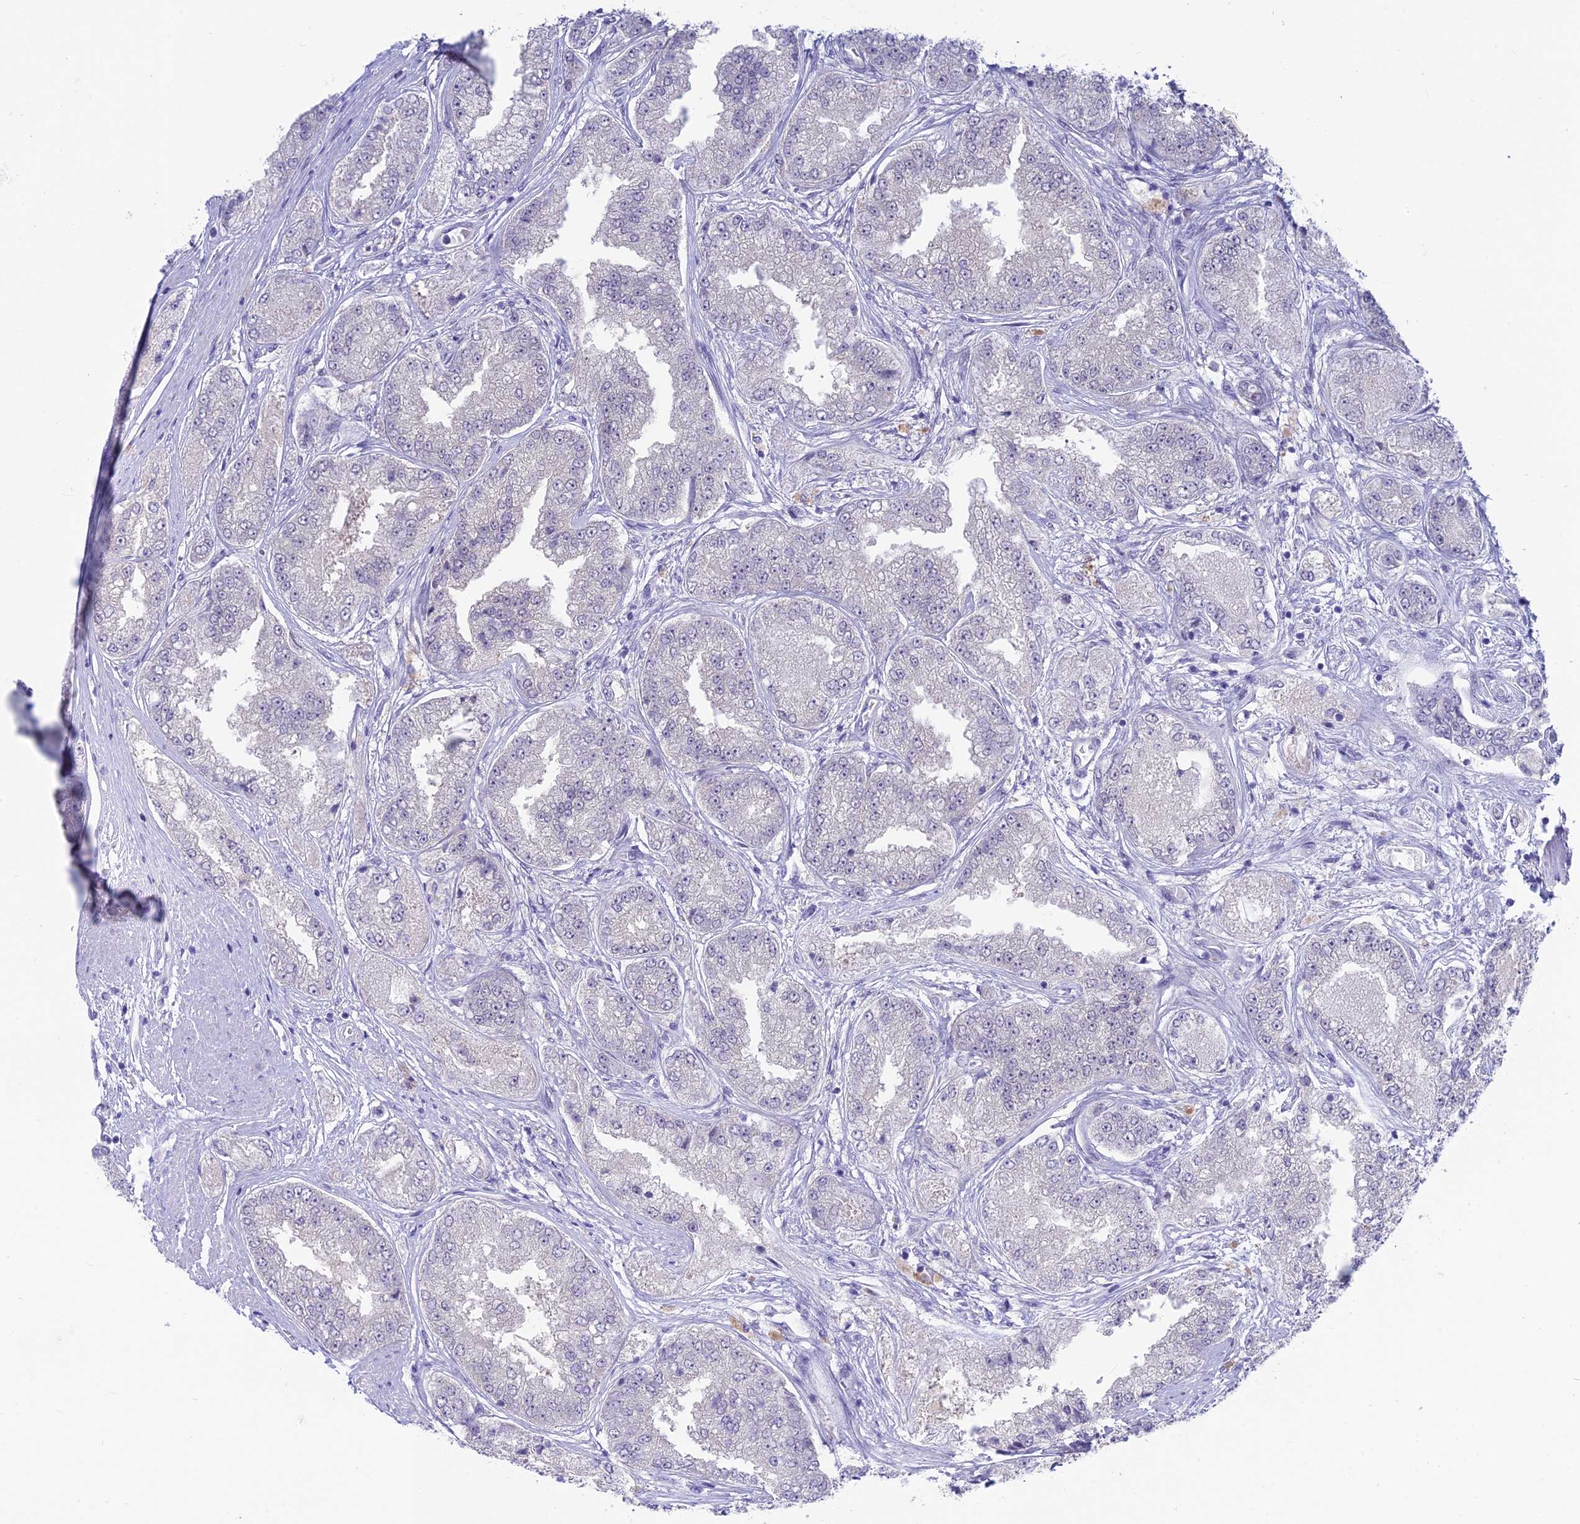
{"staining": {"intensity": "negative", "quantity": "none", "location": "none"}, "tissue": "prostate cancer", "cell_type": "Tumor cells", "image_type": "cancer", "snomed": [{"axis": "morphology", "description": "Adenocarcinoma, High grade"}, {"axis": "topography", "description": "Prostate"}], "caption": "This is an IHC histopathology image of high-grade adenocarcinoma (prostate). There is no expression in tumor cells.", "gene": "SNTN", "patient": {"sex": "male", "age": 71}}